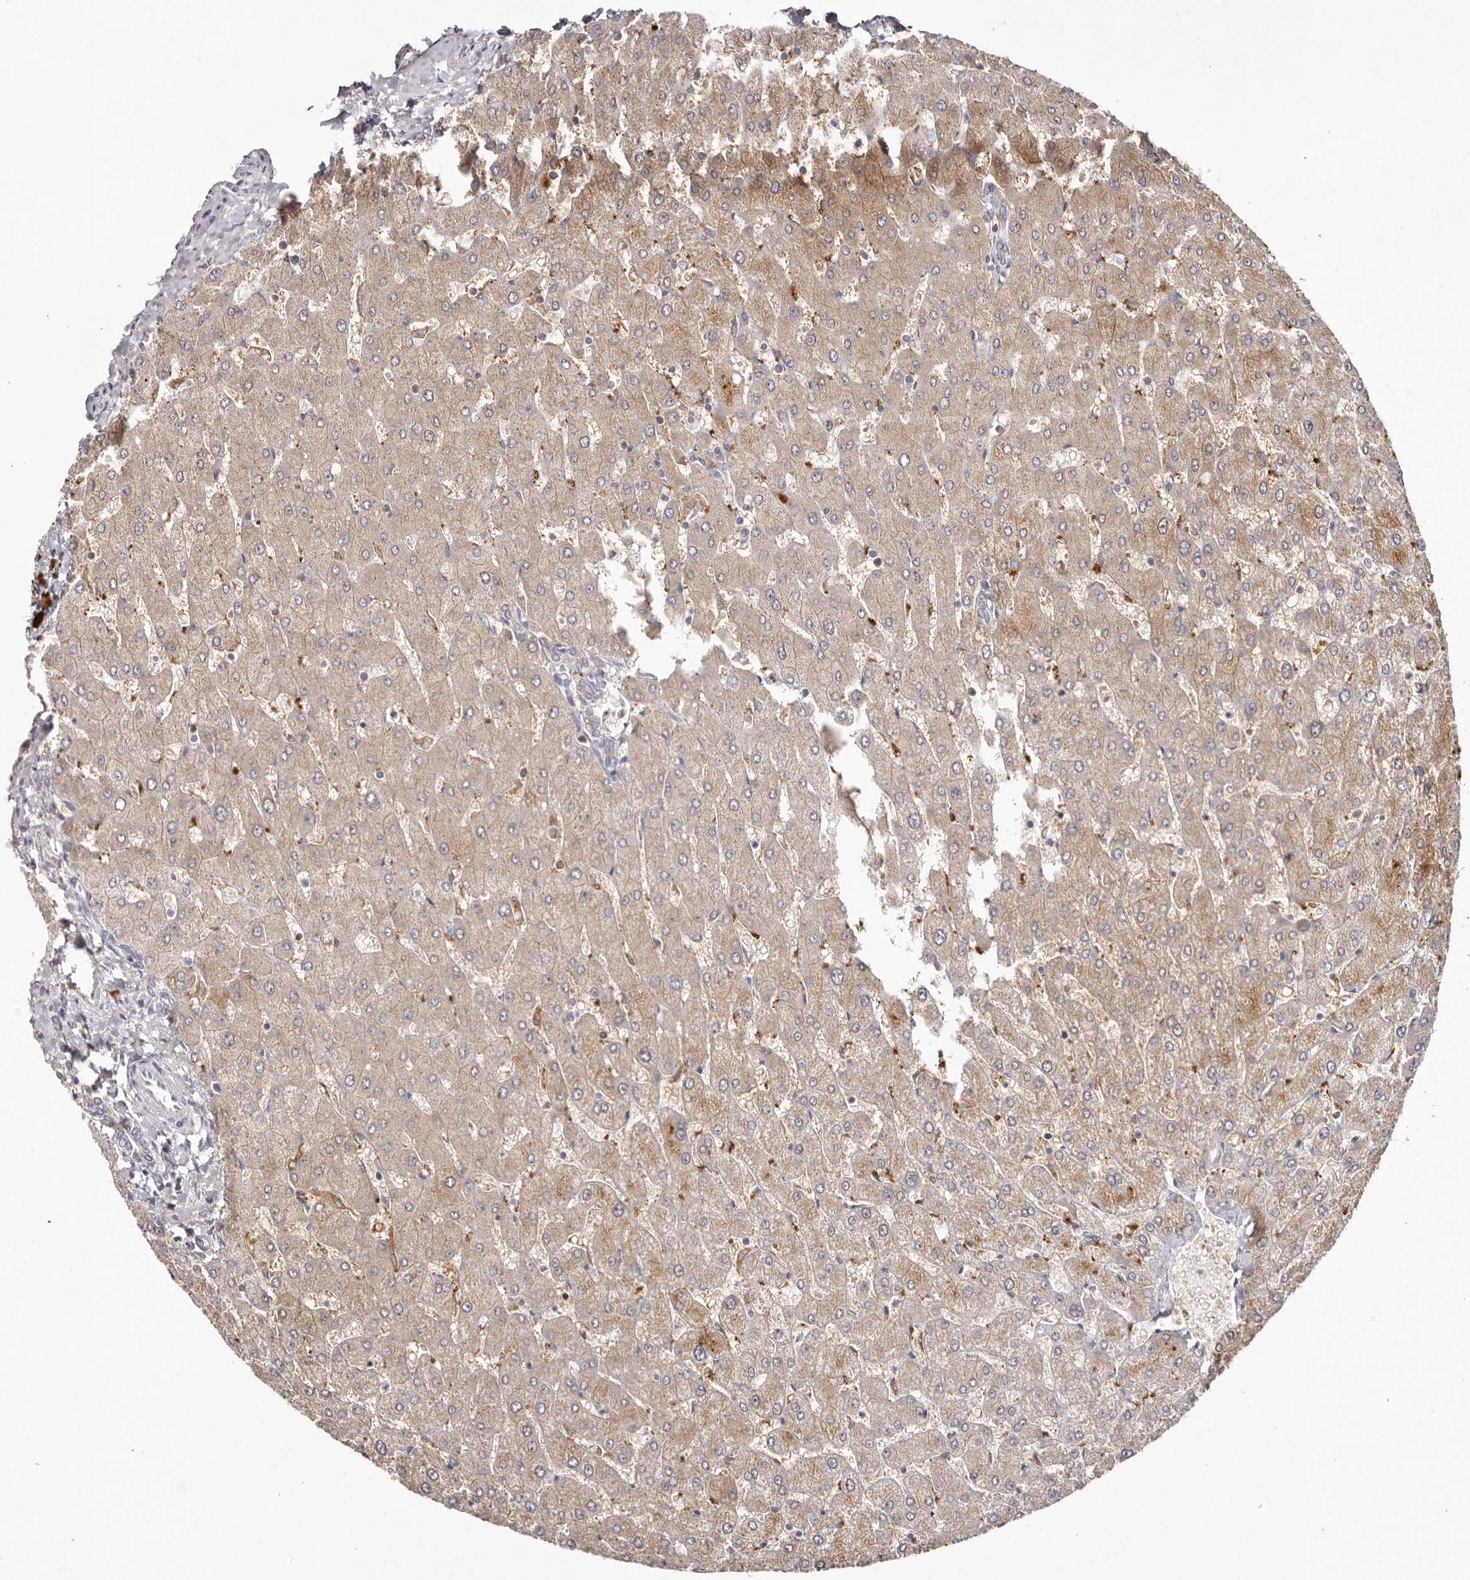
{"staining": {"intensity": "negative", "quantity": "none", "location": "none"}, "tissue": "liver", "cell_type": "Cholangiocytes", "image_type": "normal", "snomed": [{"axis": "morphology", "description": "Normal tissue, NOS"}, {"axis": "topography", "description": "Liver"}], "caption": "A high-resolution image shows immunohistochemistry staining of benign liver, which displays no significant expression in cholangiocytes.", "gene": "SCUBE2", "patient": {"sex": "male", "age": 55}}